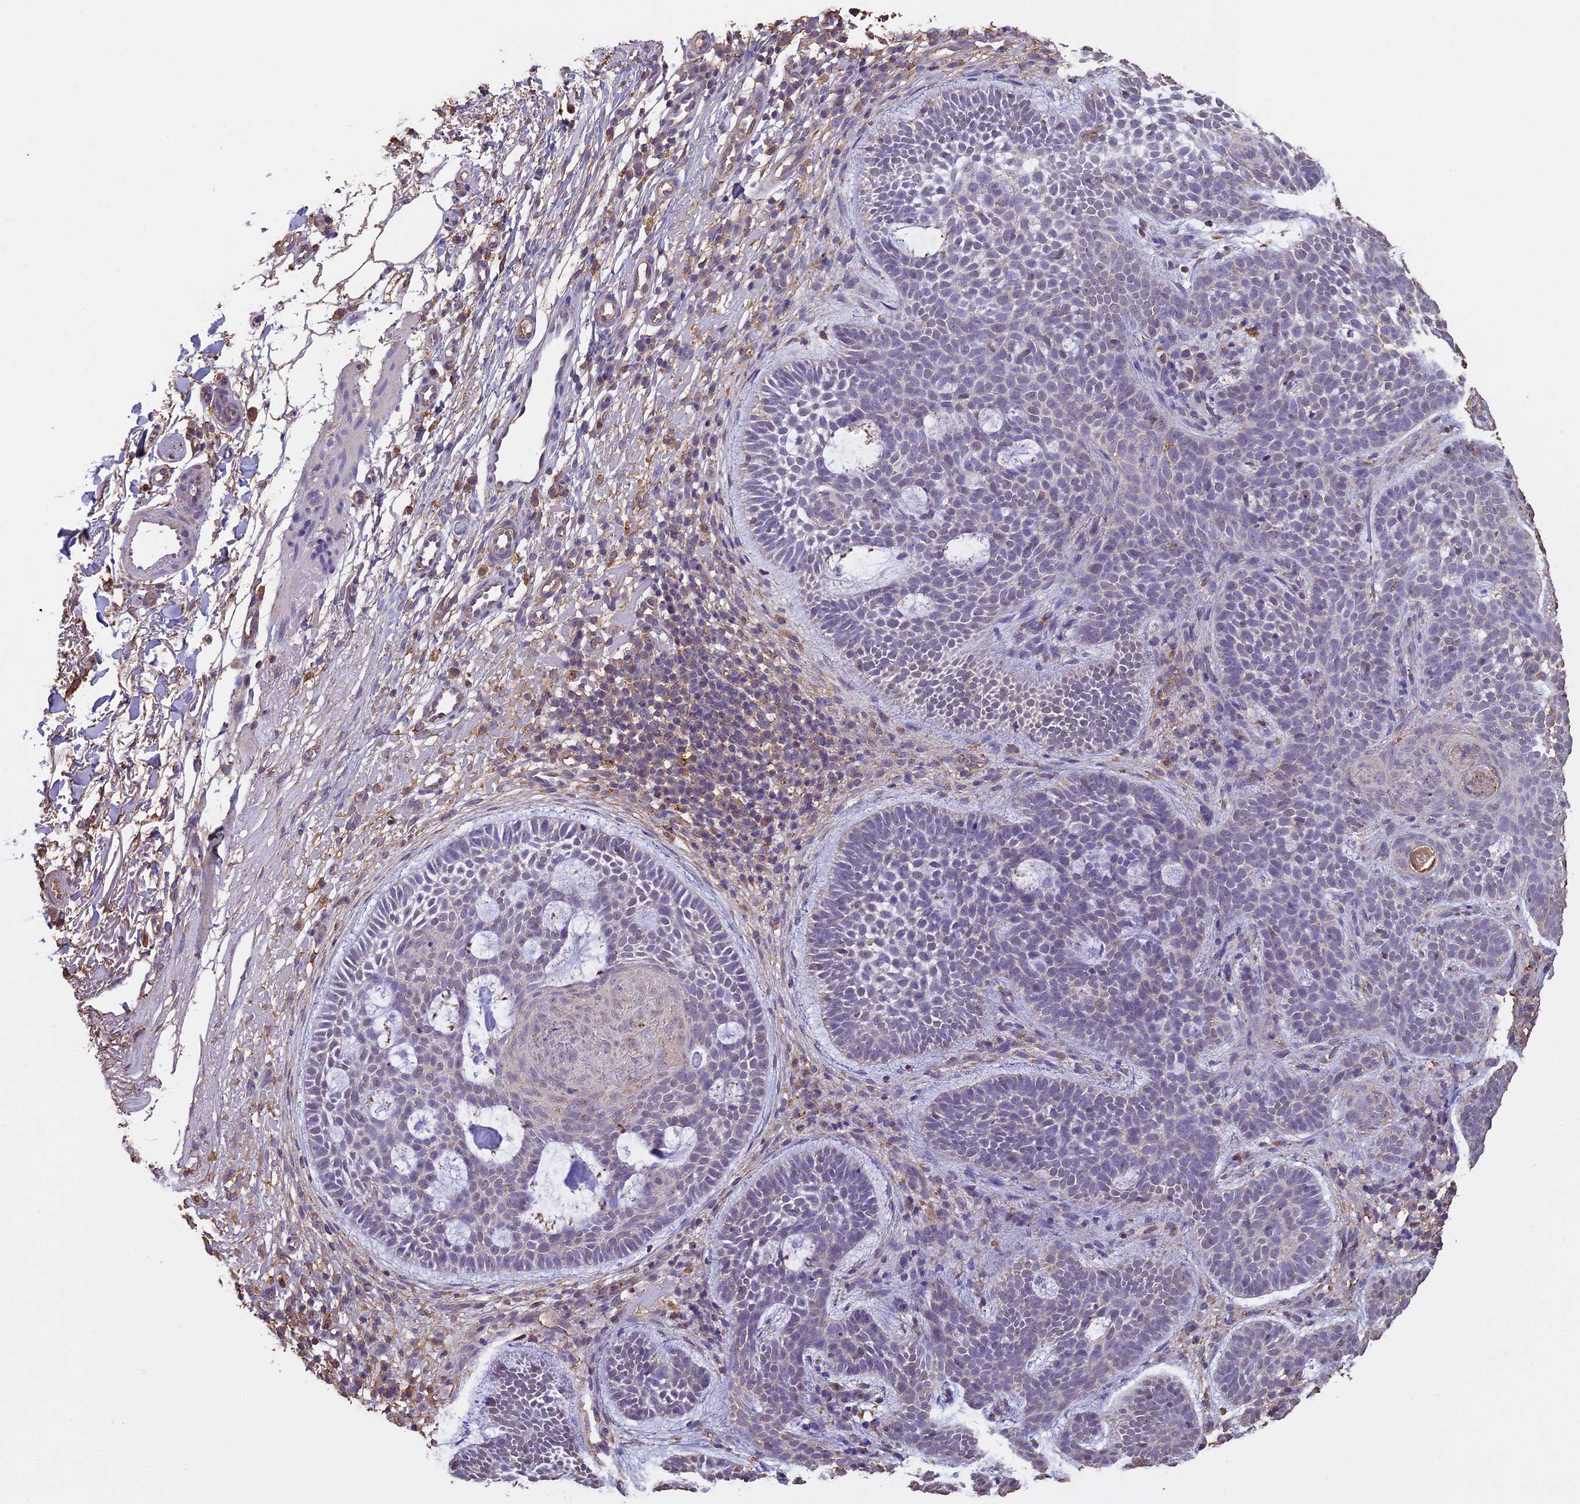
{"staining": {"intensity": "negative", "quantity": "none", "location": "none"}, "tissue": "skin cancer", "cell_type": "Tumor cells", "image_type": "cancer", "snomed": [{"axis": "morphology", "description": "Basal cell carcinoma"}, {"axis": "topography", "description": "Skin"}], "caption": "Immunohistochemistry micrograph of neoplastic tissue: basal cell carcinoma (skin) stained with DAB shows no significant protein positivity in tumor cells. Nuclei are stained in blue.", "gene": "ARHGAP19", "patient": {"sex": "male", "age": 85}}